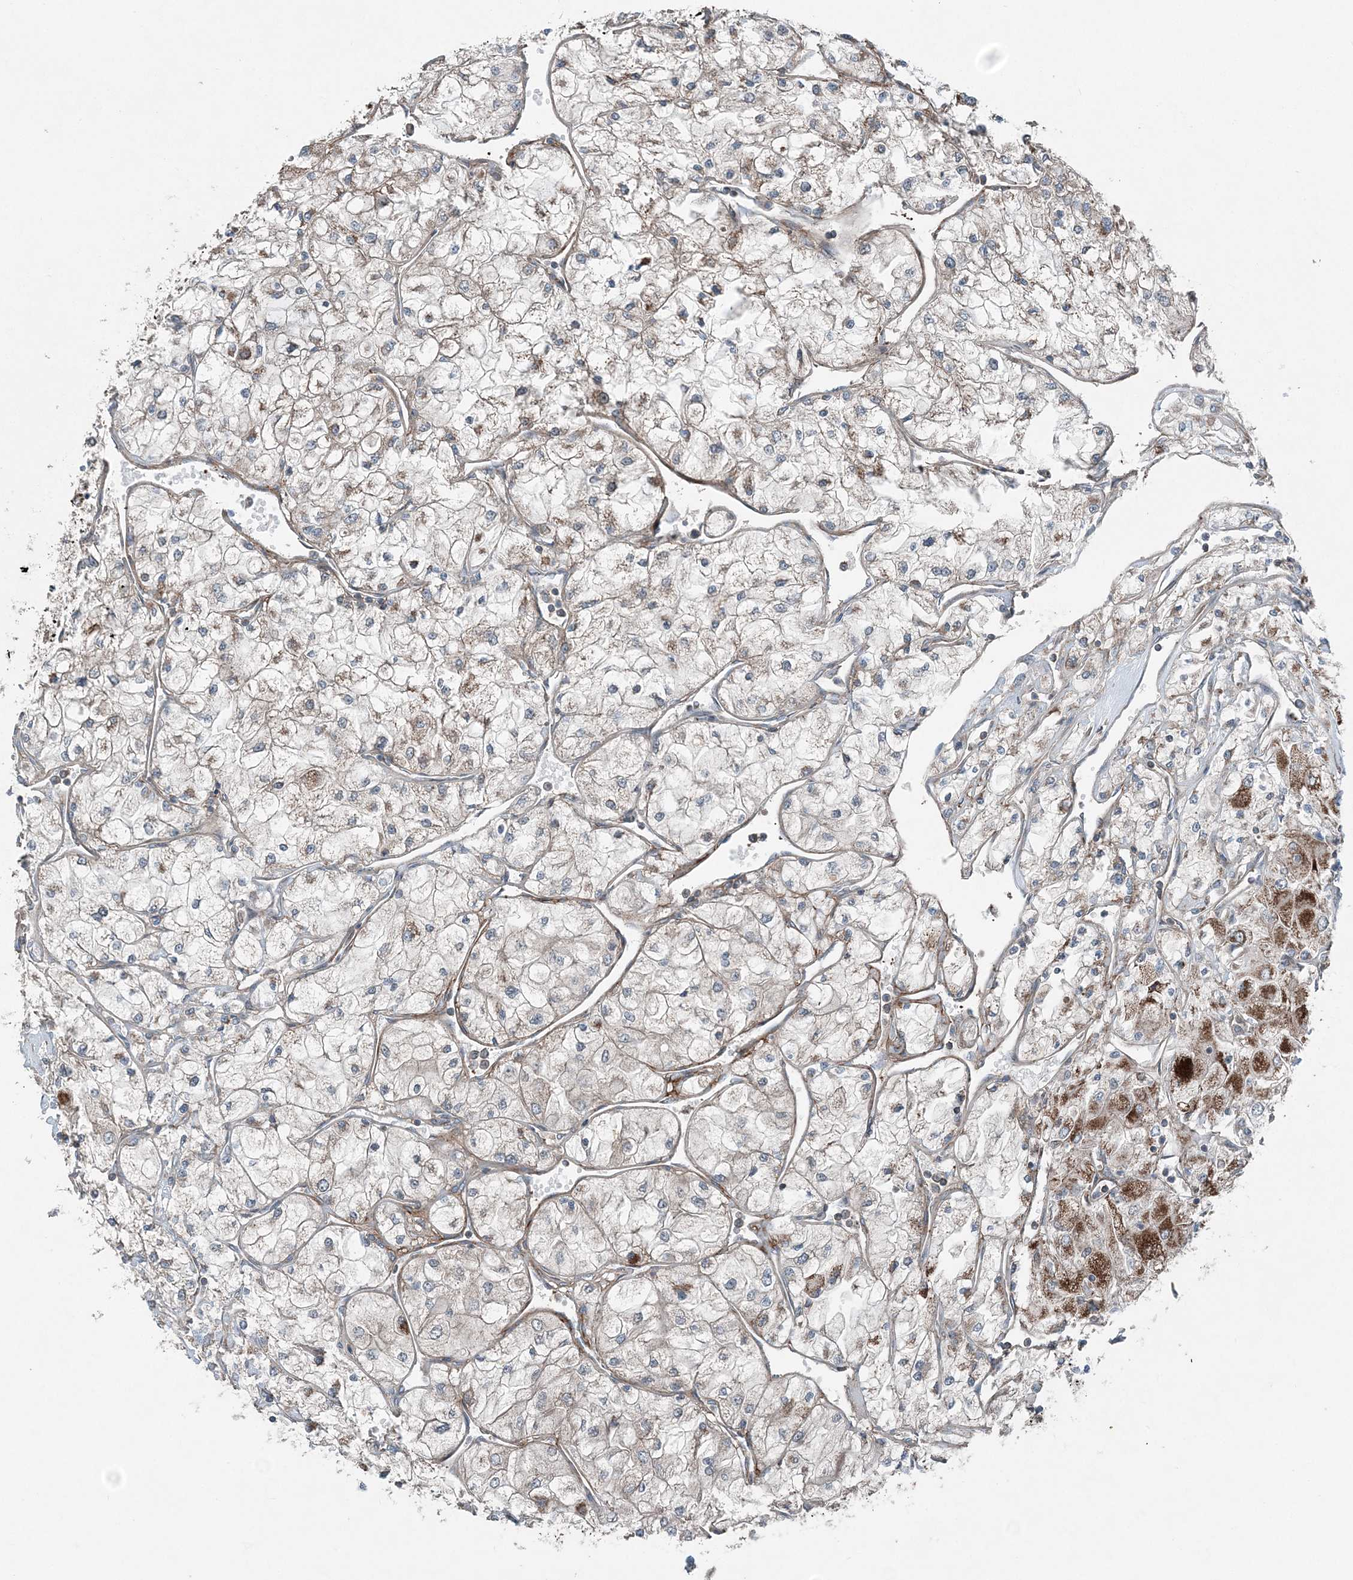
{"staining": {"intensity": "weak", "quantity": "<25%", "location": "cytoplasmic/membranous"}, "tissue": "renal cancer", "cell_type": "Tumor cells", "image_type": "cancer", "snomed": [{"axis": "morphology", "description": "Adenocarcinoma, NOS"}, {"axis": "topography", "description": "Kidney"}], "caption": "Immunohistochemical staining of renal cancer (adenocarcinoma) reveals no significant staining in tumor cells.", "gene": "KY", "patient": {"sex": "male", "age": 80}}